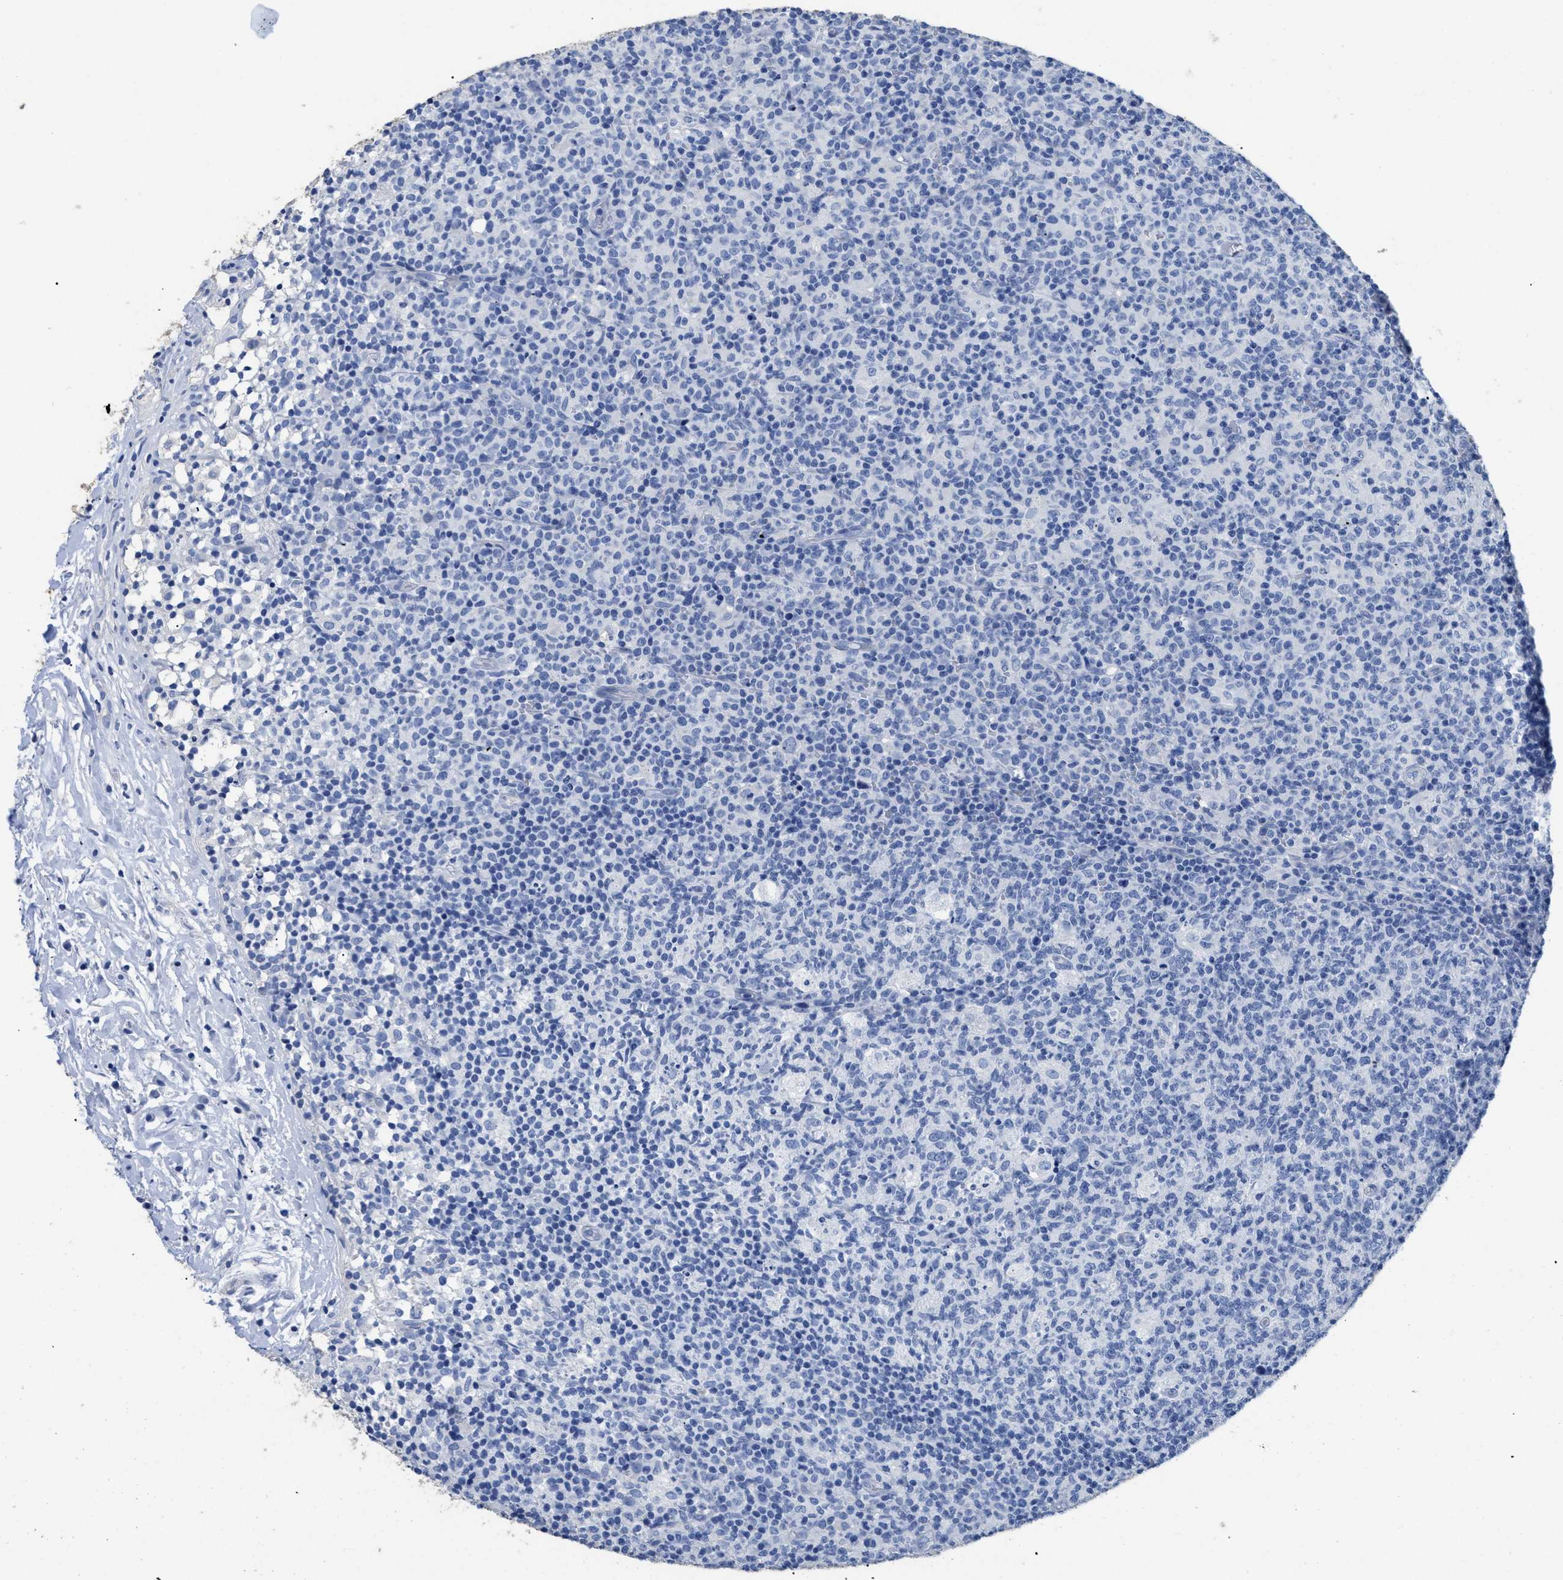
{"staining": {"intensity": "negative", "quantity": "none", "location": "none"}, "tissue": "lymph node", "cell_type": "Germinal center cells", "image_type": "normal", "snomed": [{"axis": "morphology", "description": "Normal tissue, NOS"}, {"axis": "morphology", "description": "Inflammation, NOS"}, {"axis": "topography", "description": "Lymph node"}], "caption": "High magnification brightfield microscopy of benign lymph node stained with DAB (brown) and counterstained with hematoxylin (blue): germinal center cells show no significant staining. The staining was performed using DAB to visualize the protein expression in brown, while the nuclei were stained in blue with hematoxylin (Magnification: 20x).", "gene": "DLC1", "patient": {"sex": "male", "age": 55}}